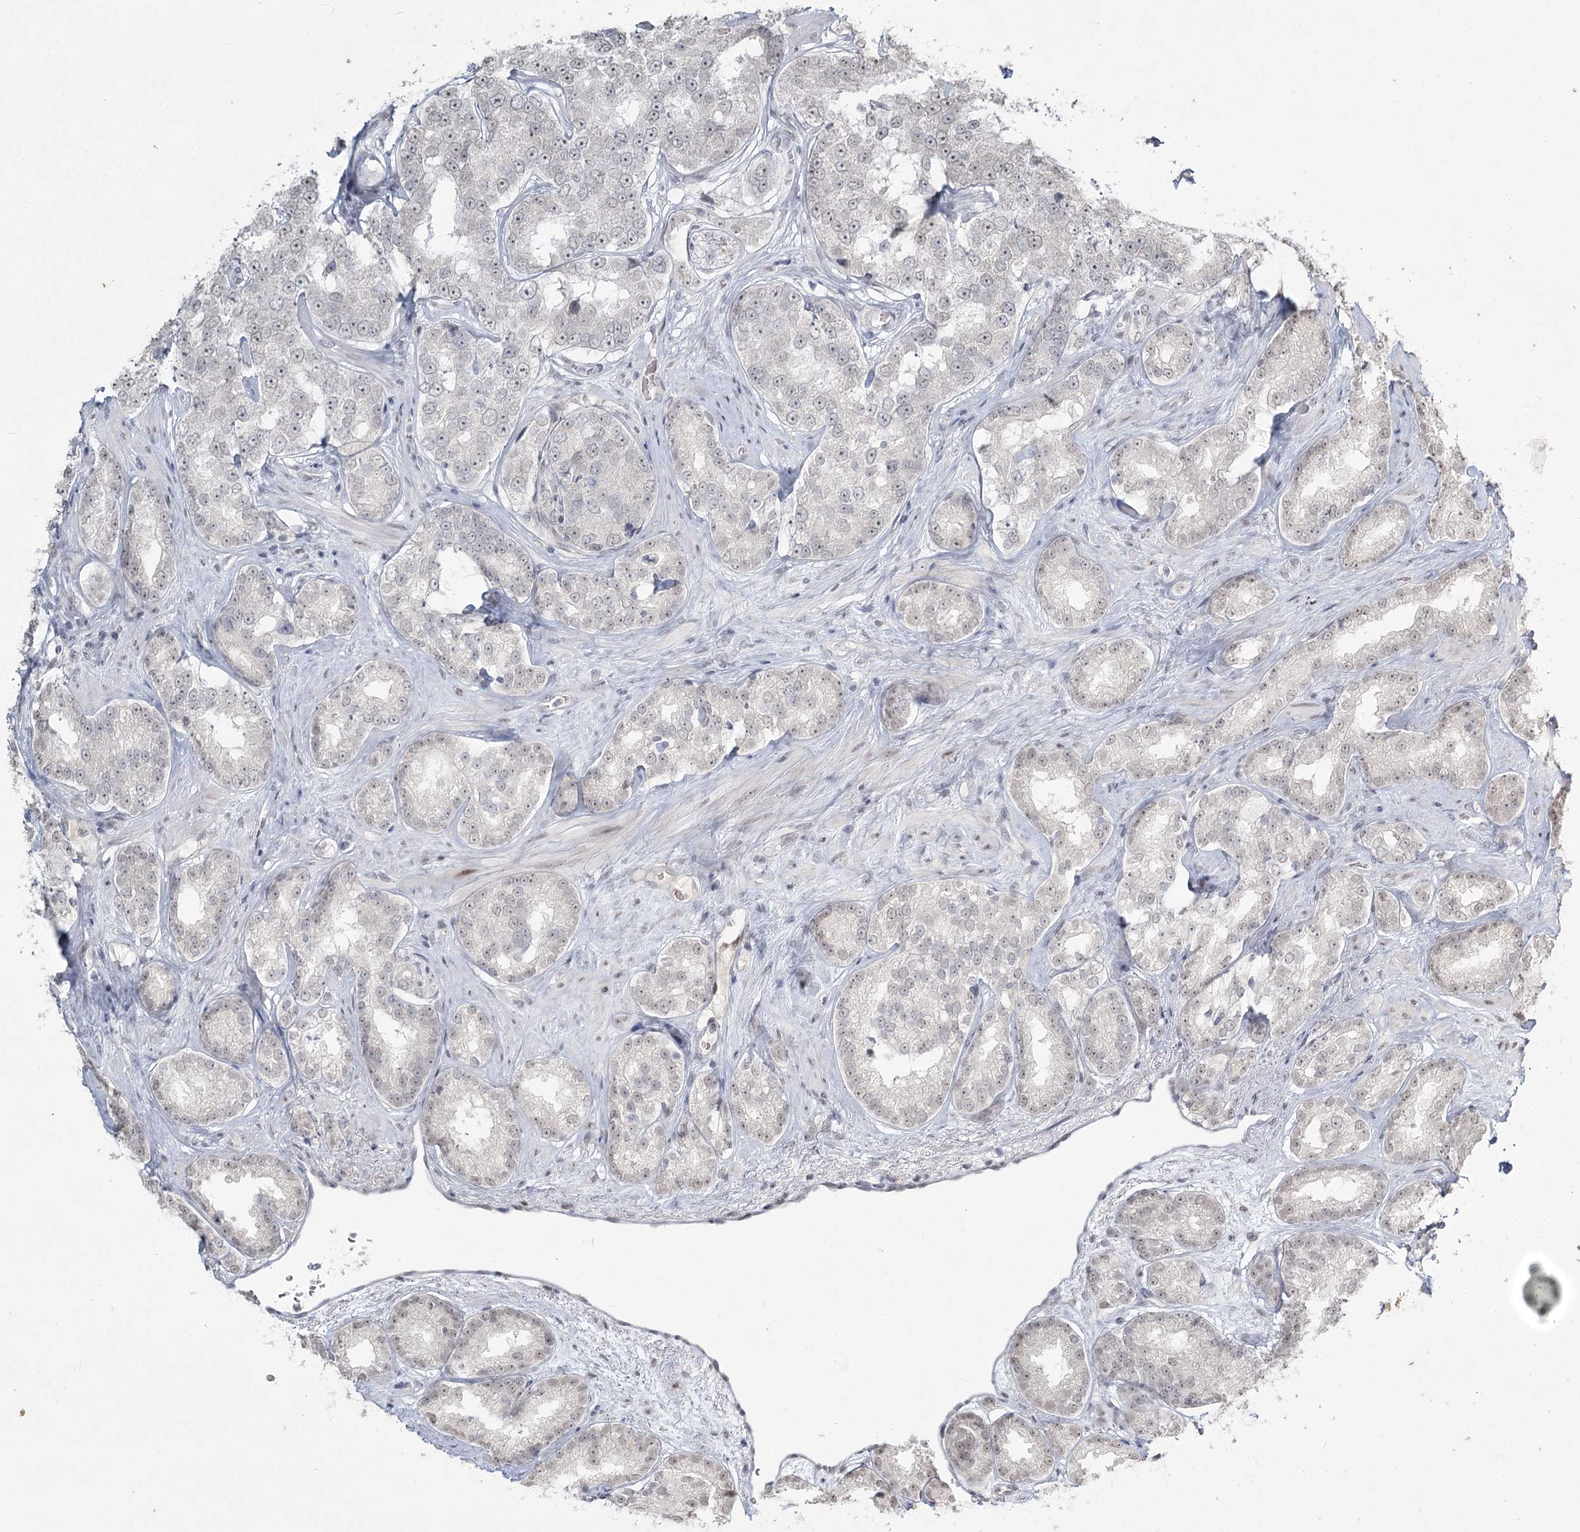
{"staining": {"intensity": "negative", "quantity": "none", "location": "none"}, "tissue": "prostate cancer", "cell_type": "Tumor cells", "image_type": "cancer", "snomed": [{"axis": "morphology", "description": "Normal tissue, NOS"}, {"axis": "morphology", "description": "Adenocarcinoma, High grade"}, {"axis": "topography", "description": "Prostate"}], "caption": "An immunohistochemistry (IHC) image of adenocarcinoma (high-grade) (prostate) is shown. There is no staining in tumor cells of adenocarcinoma (high-grade) (prostate).", "gene": "LY6G5C", "patient": {"sex": "male", "age": 83}}